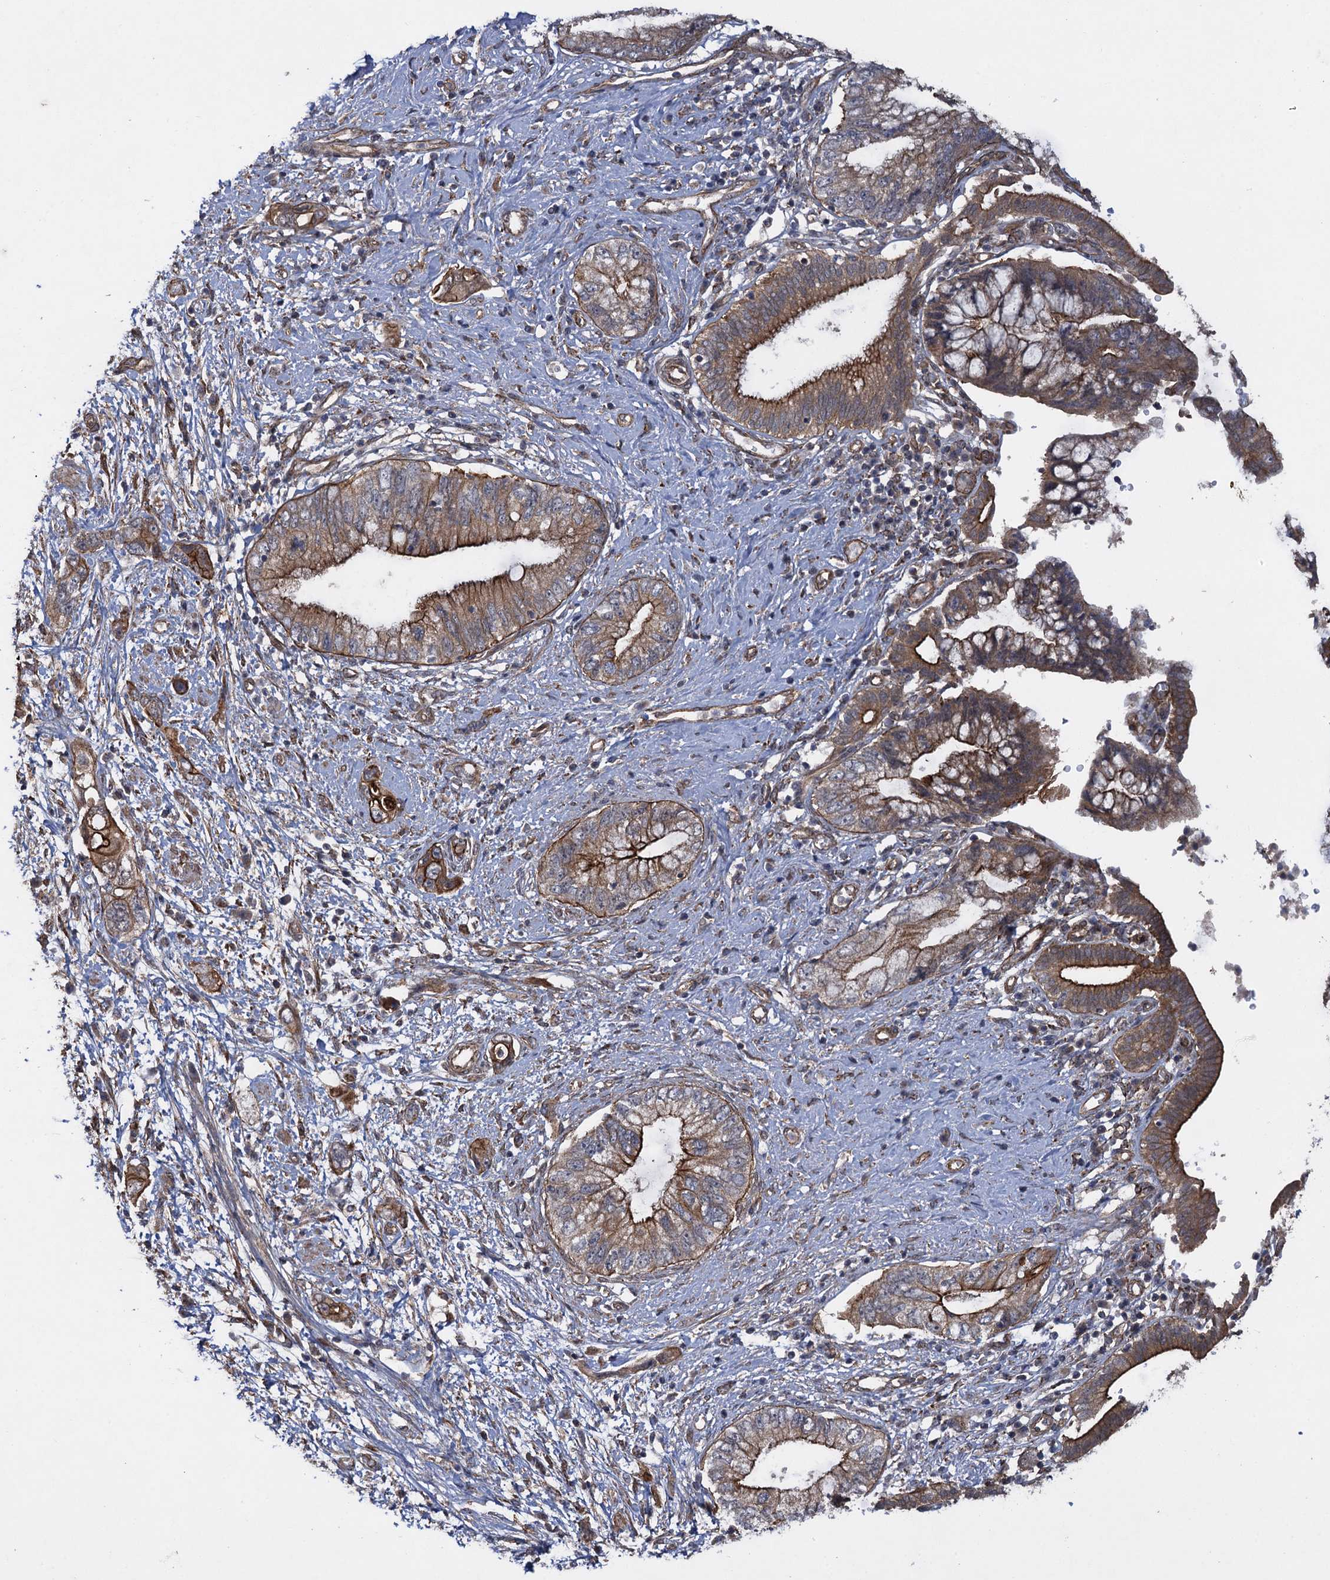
{"staining": {"intensity": "strong", "quantity": ">75%", "location": "cytoplasmic/membranous"}, "tissue": "pancreatic cancer", "cell_type": "Tumor cells", "image_type": "cancer", "snomed": [{"axis": "morphology", "description": "Adenocarcinoma, NOS"}, {"axis": "topography", "description": "Pancreas"}], "caption": "This photomicrograph shows immunohistochemistry (IHC) staining of pancreatic cancer (adenocarcinoma), with high strong cytoplasmic/membranous staining in approximately >75% of tumor cells.", "gene": "HAUS1", "patient": {"sex": "female", "age": 73}}